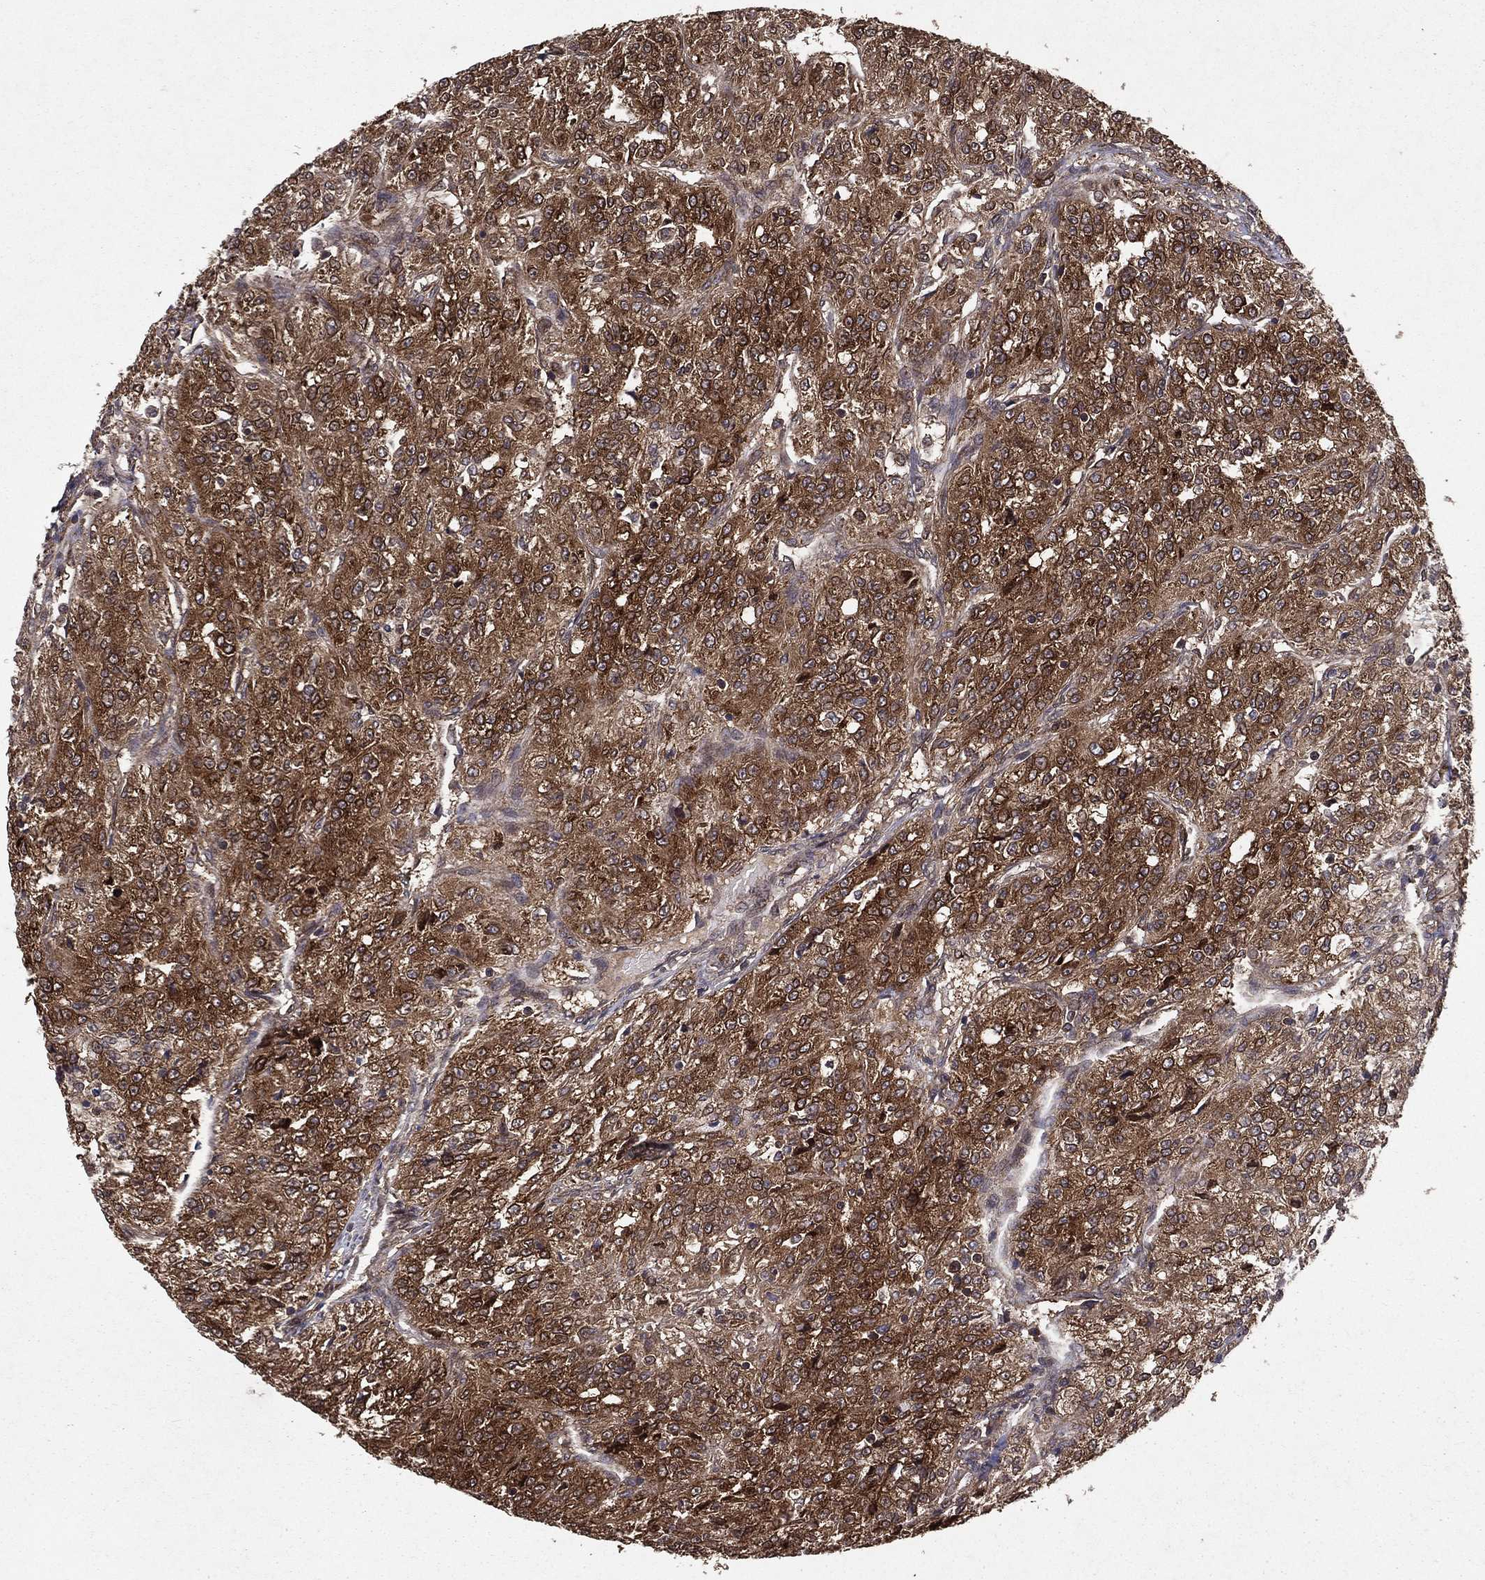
{"staining": {"intensity": "strong", "quantity": ">75%", "location": "cytoplasmic/membranous"}, "tissue": "renal cancer", "cell_type": "Tumor cells", "image_type": "cancer", "snomed": [{"axis": "morphology", "description": "Adenocarcinoma, NOS"}, {"axis": "topography", "description": "Kidney"}], "caption": "Immunohistochemical staining of renal cancer displays high levels of strong cytoplasmic/membranous protein expression in approximately >75% of tumor cells.", "gene": "CERS2", "patient": {"sex": "female", "age": 63}}